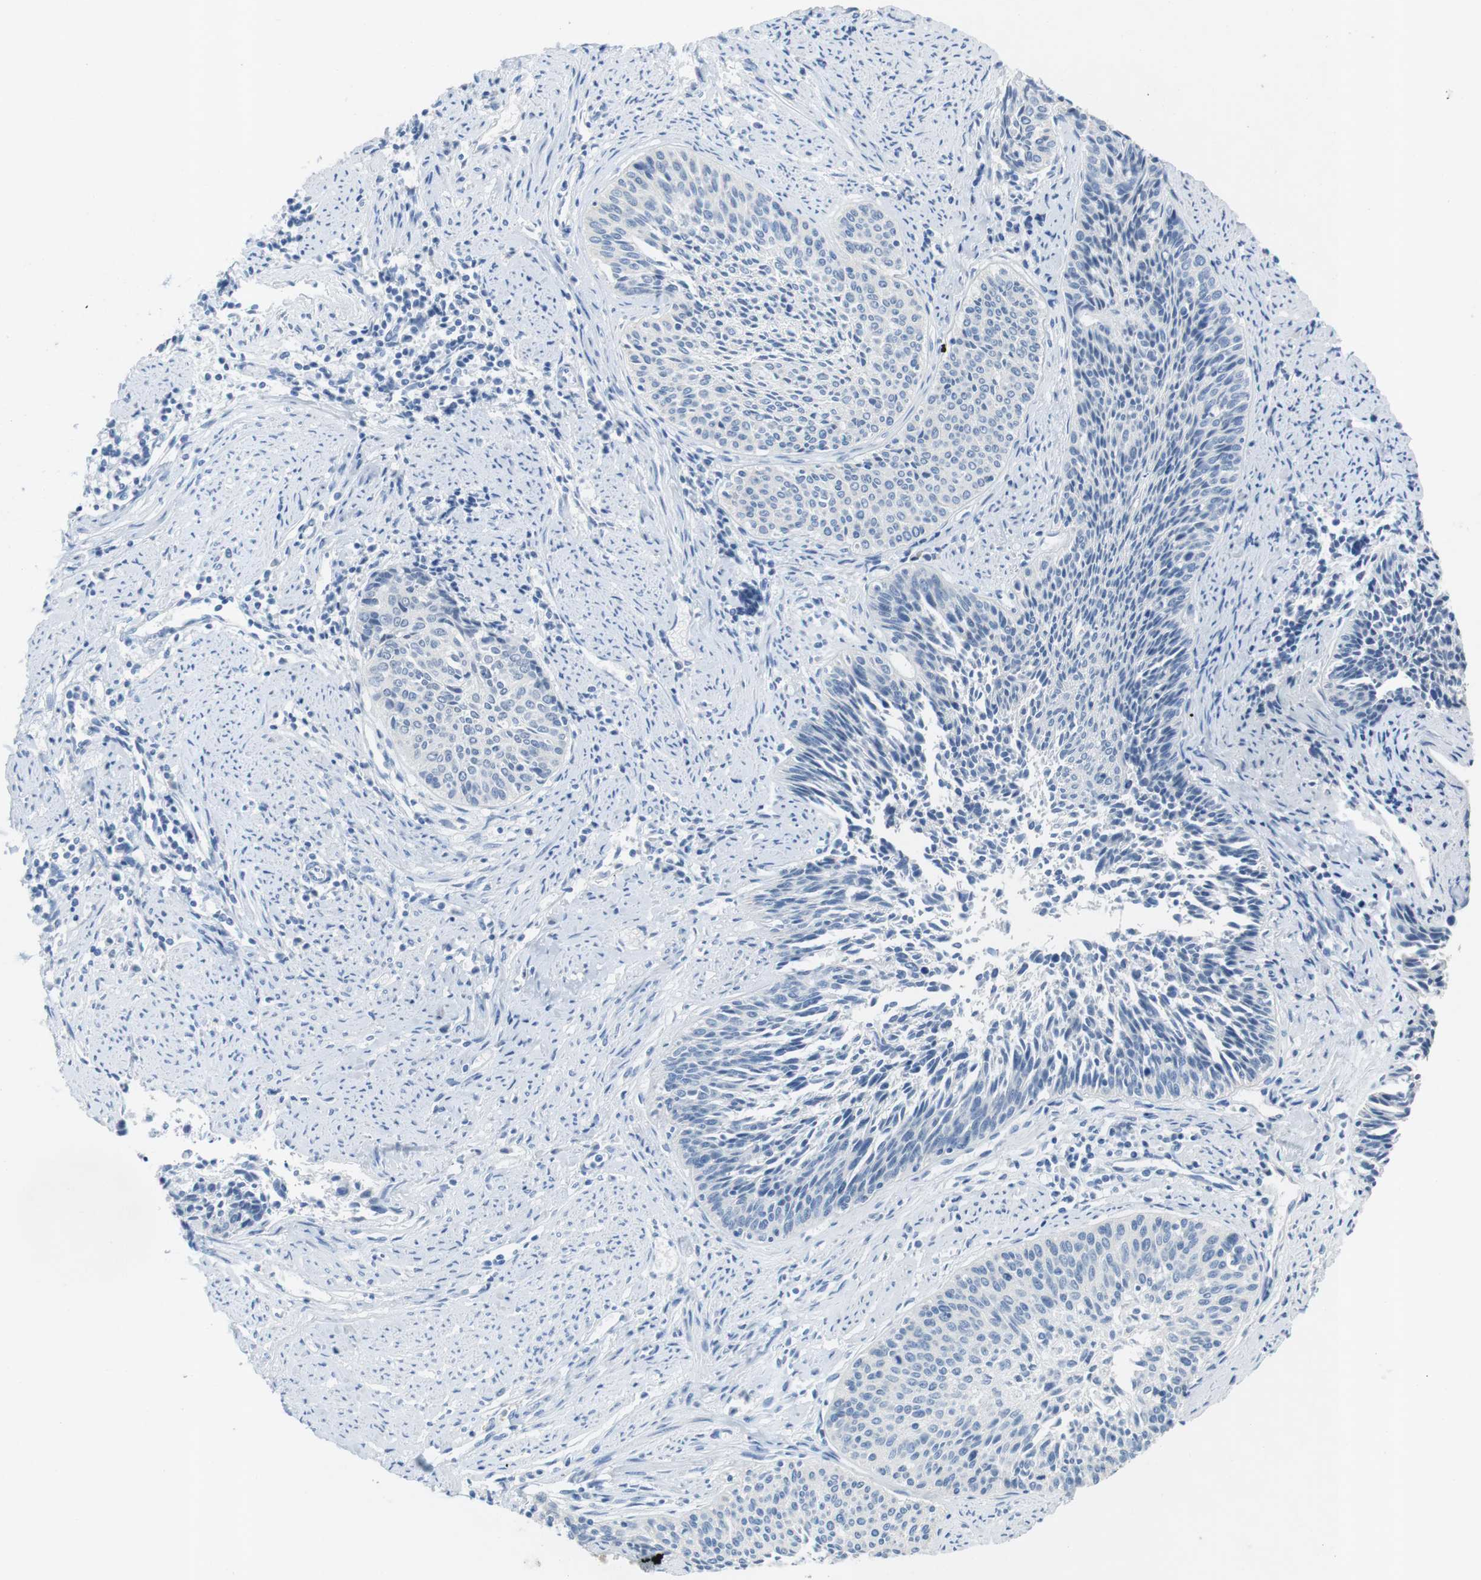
{"staining": {"intensity": "negative", "quantity": "none", "location": "none"}, "tissue": "cervical cancer", "cell_type": "Tumor cells", "image_type": "cancer", "snomed": [{"axis": "morphology", "description": "Squamous cell carcinoma, NOS"}, {"axis": "topography", "description": "Cervix"}], "caption": "Immunohistochemistry (IHC) histopathology image of squamous cell carcinoma (cervical) stained for a protein (brown), which demonstrates no positivity in tumor cells.", "gene": "SALL4", "patient": {"sex": "female", "age": 55}}